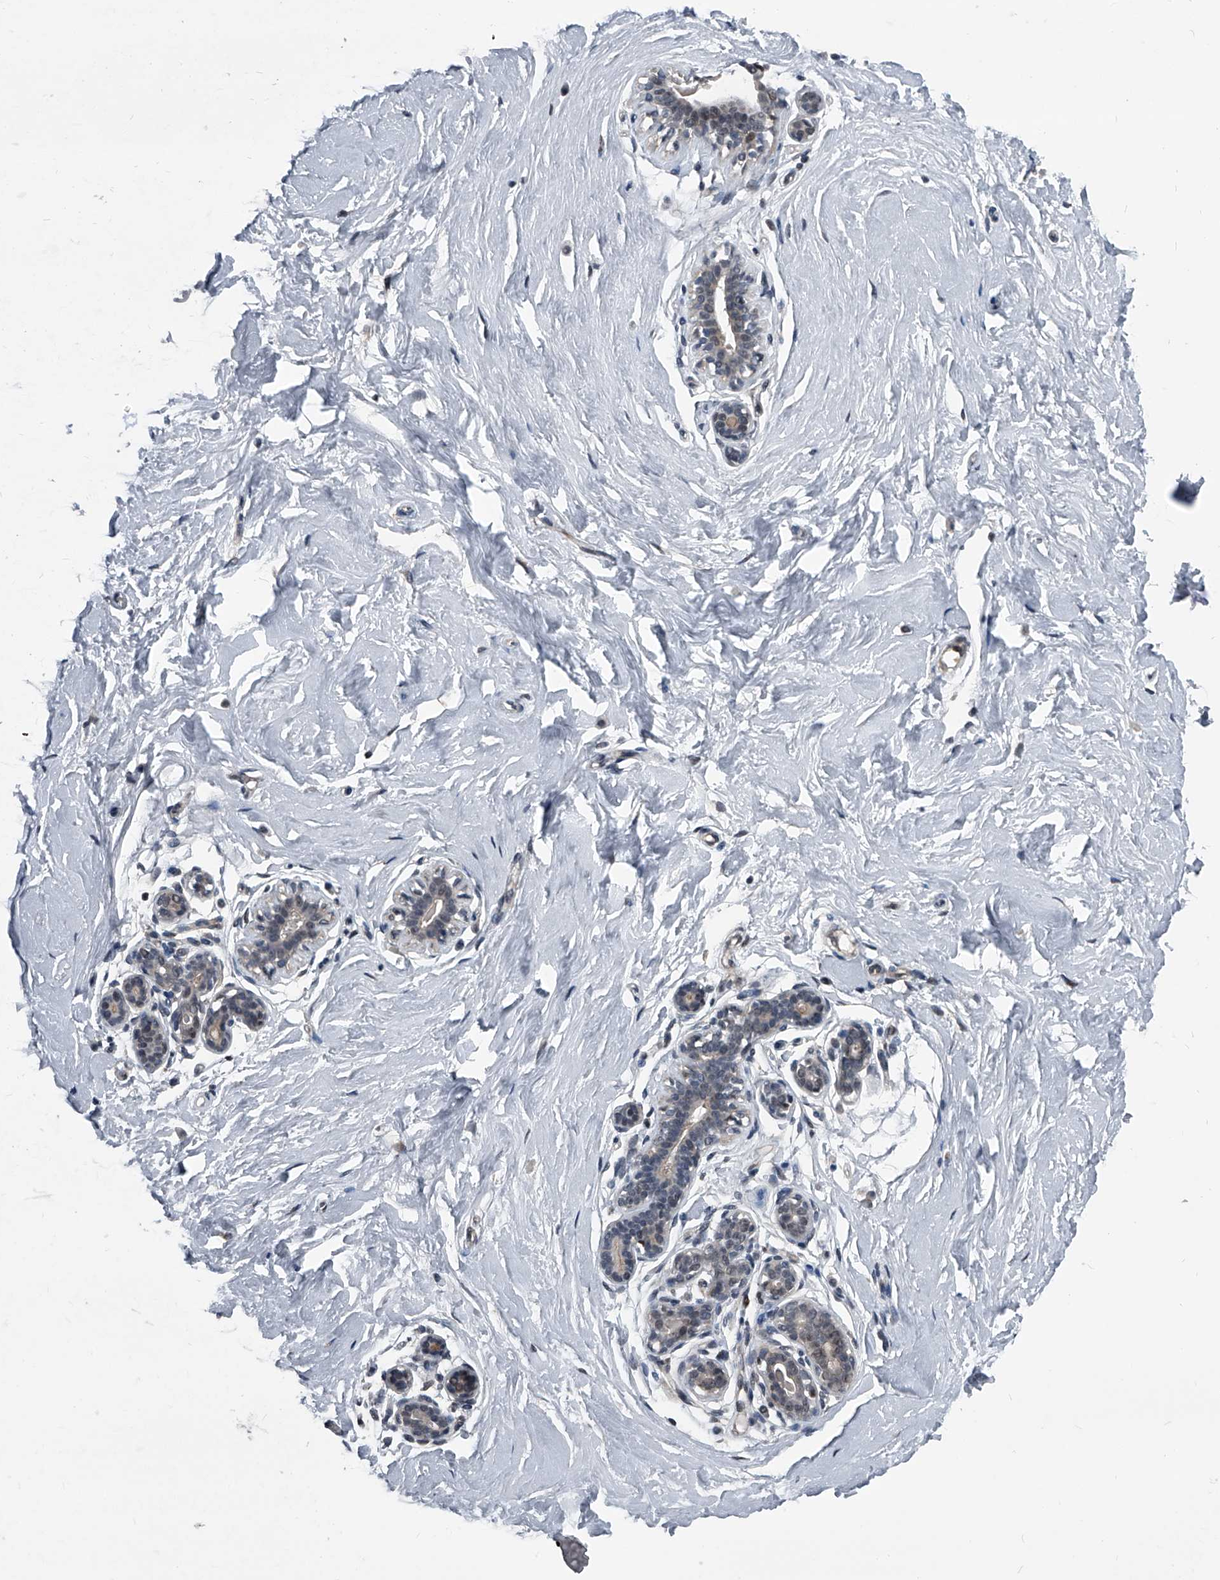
{"staining": {"intensity": "weak", "quantity": "<25%", "location": "nuclear"}, "tissue": "breast", "cell_type": "Glandular cells", "image_type": "normal", "snomed": [{"axis": "morphology", "description": "Normal tissue, NOS"}, {"axis": "morphology", "description": "Adenoma, NOS"}, {"axis": "topography", "description": "Breast"}], "caption": "An image of breast stained for a protein displays no brown staining in glandular cells.", "gene": "MEN1", "patient": {"sex": "female", "age": 23}}